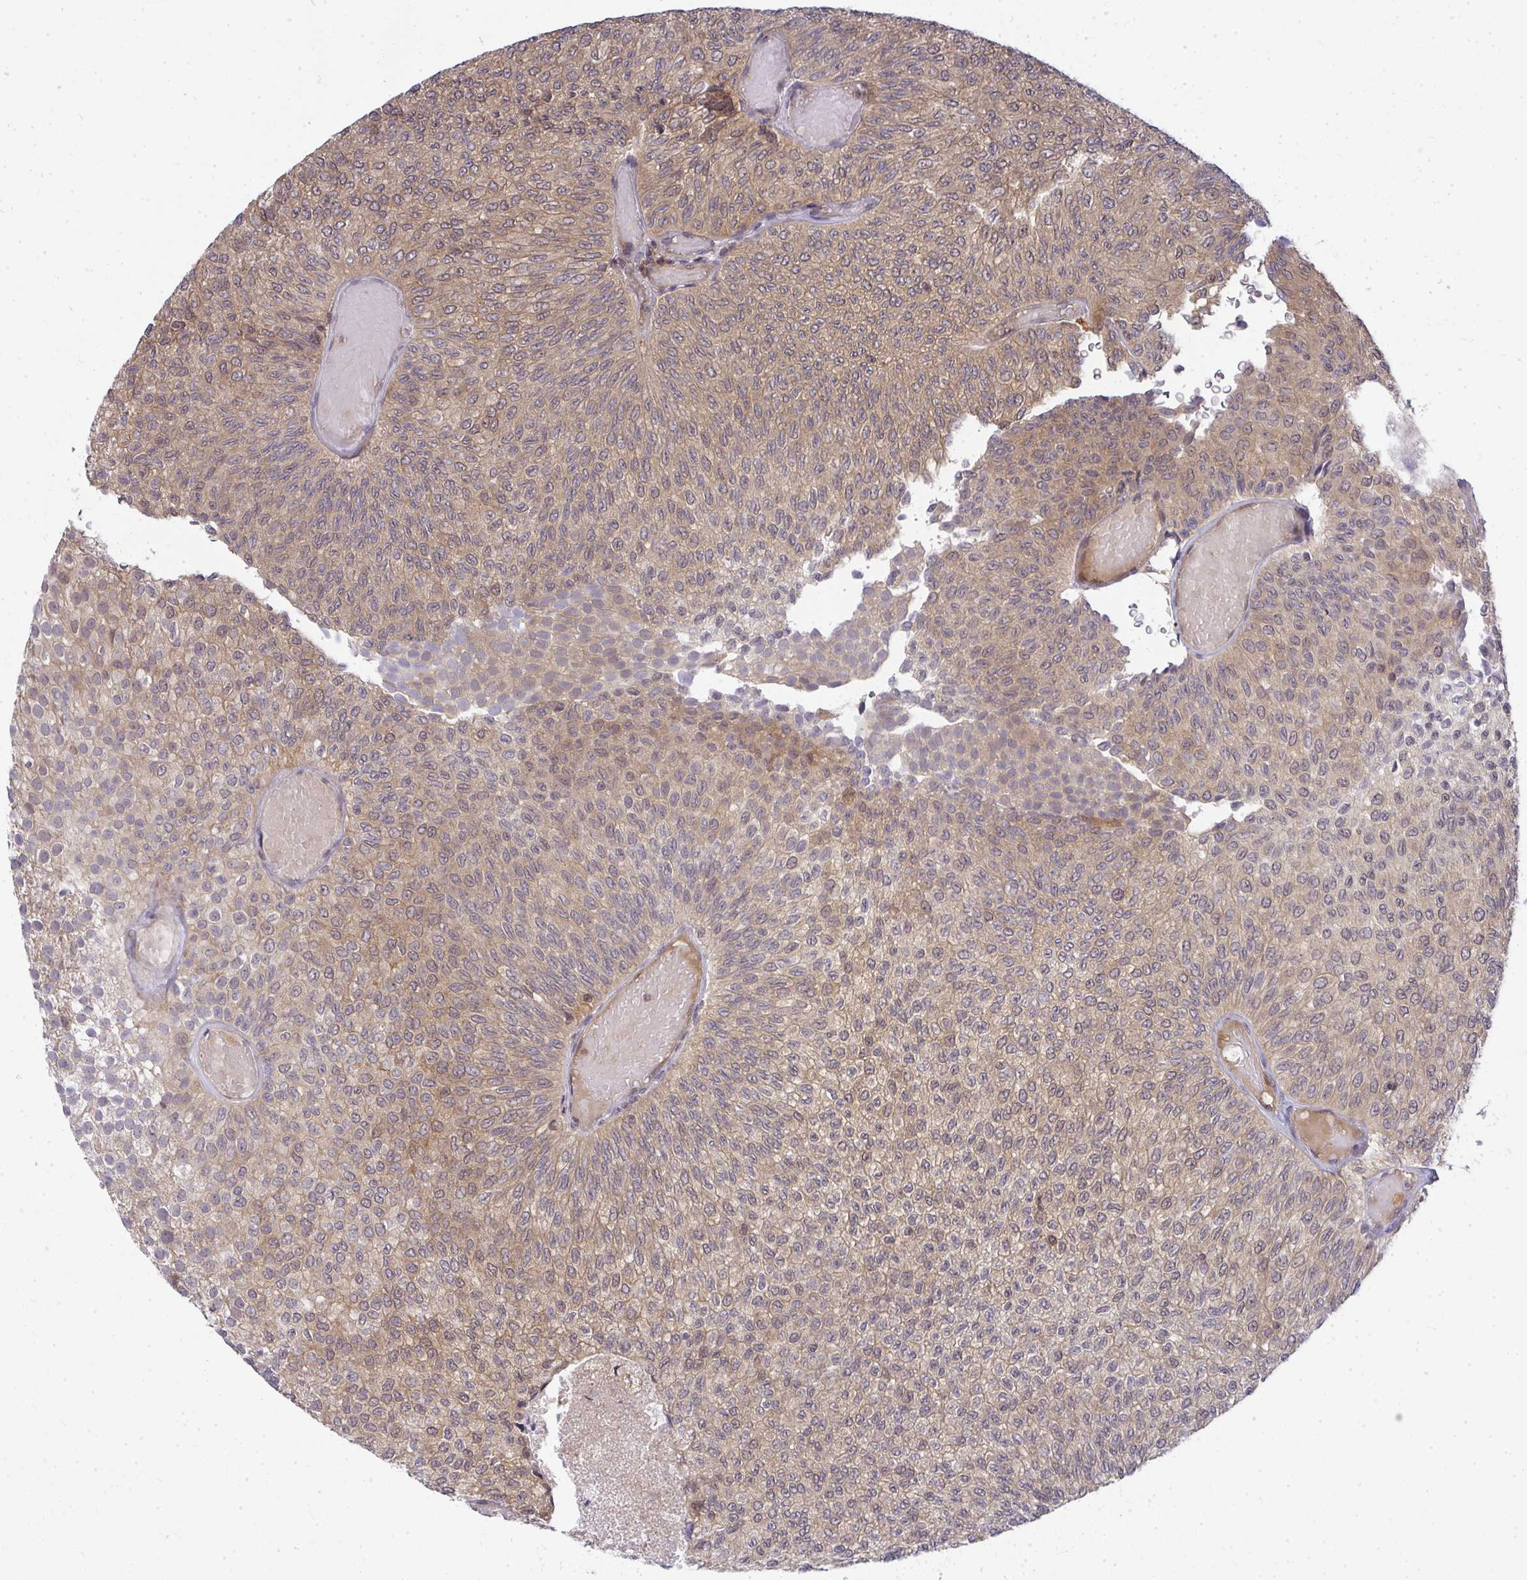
{"staining": {"intensity": "moderate", "quantity": ">75%", "location": "cytoplasmic/membranous"}, "tissue": "urothelial cancer", "cell_type": "Tumor cells", "image_type": "cancer", "snomed": [{"axis": "morphology", "description": "Urothelial carcinoma, Low grade"}, {"axis": "topography", "description": "Urinary bladder"}], "caption": "Human urothelial carcinoma (low-grade) stained with a protein marker exhibits moderate staining in tumor cells.", "gene": "HDHD2", "patient": {"sex": "male", "age": 78}}